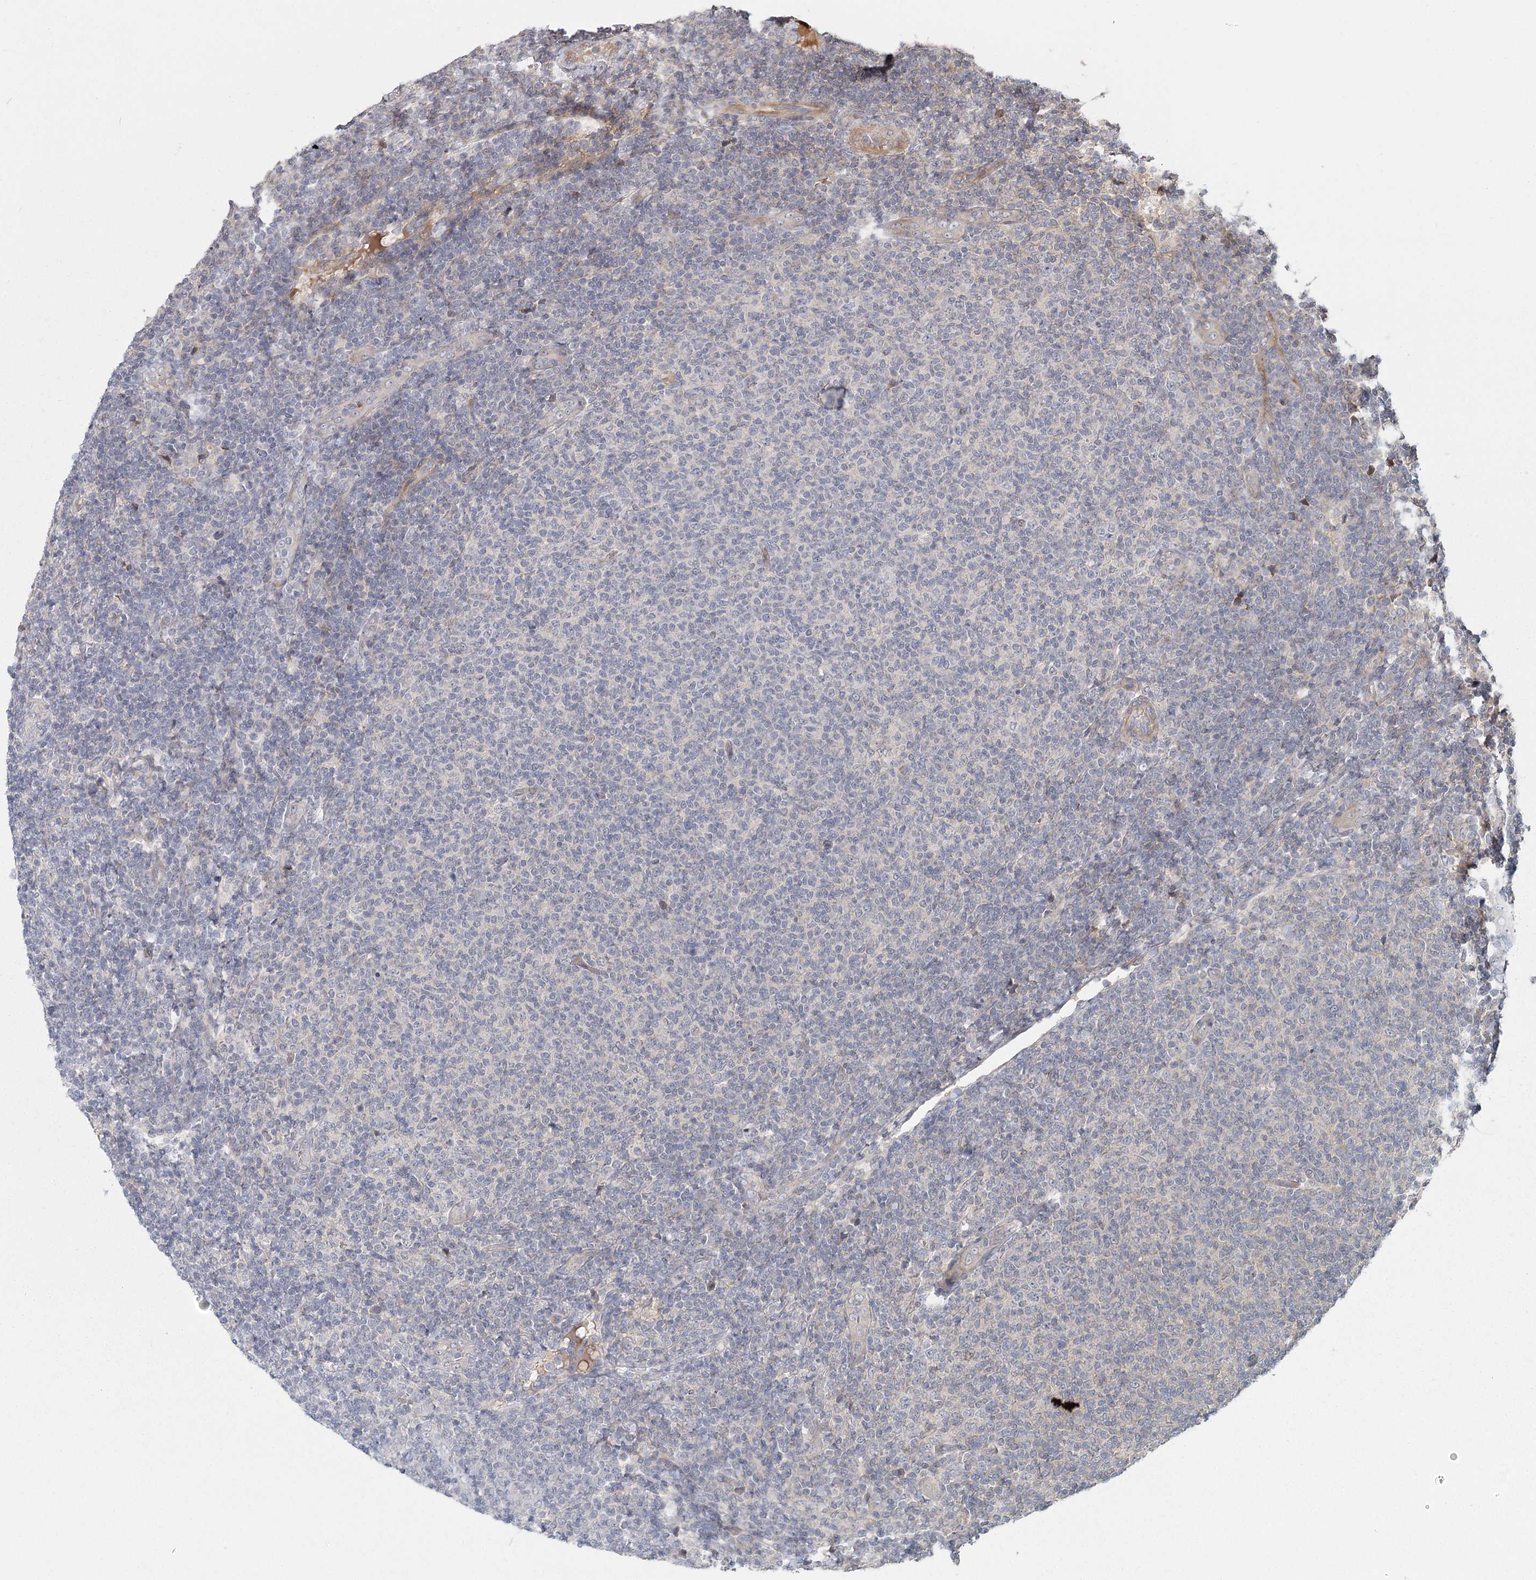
{"staining": {"intensity": "negative", "quantity": "none", "location": "none"}, "tissue": "lymphoma", "cell_type": "Tumor cells", "image_type": "cancer", "snomed": [{"axis": "morphology", "description": "Malignant lymphoma, non-Hodgkin's type, Low grade"}, {"axis": "topography", "description": "Lymph node"}], "caption": "This photomicrograph is of low-grade malignant lymphoma, non-Hodgkin's type stained with immunohistochemistry to label a protein in brown with the nuclei are counter-stained blue. There is no staining in tumor cells.", "gene": "RAPGEF6", "patient": {"sex": "male", "age": 66}}